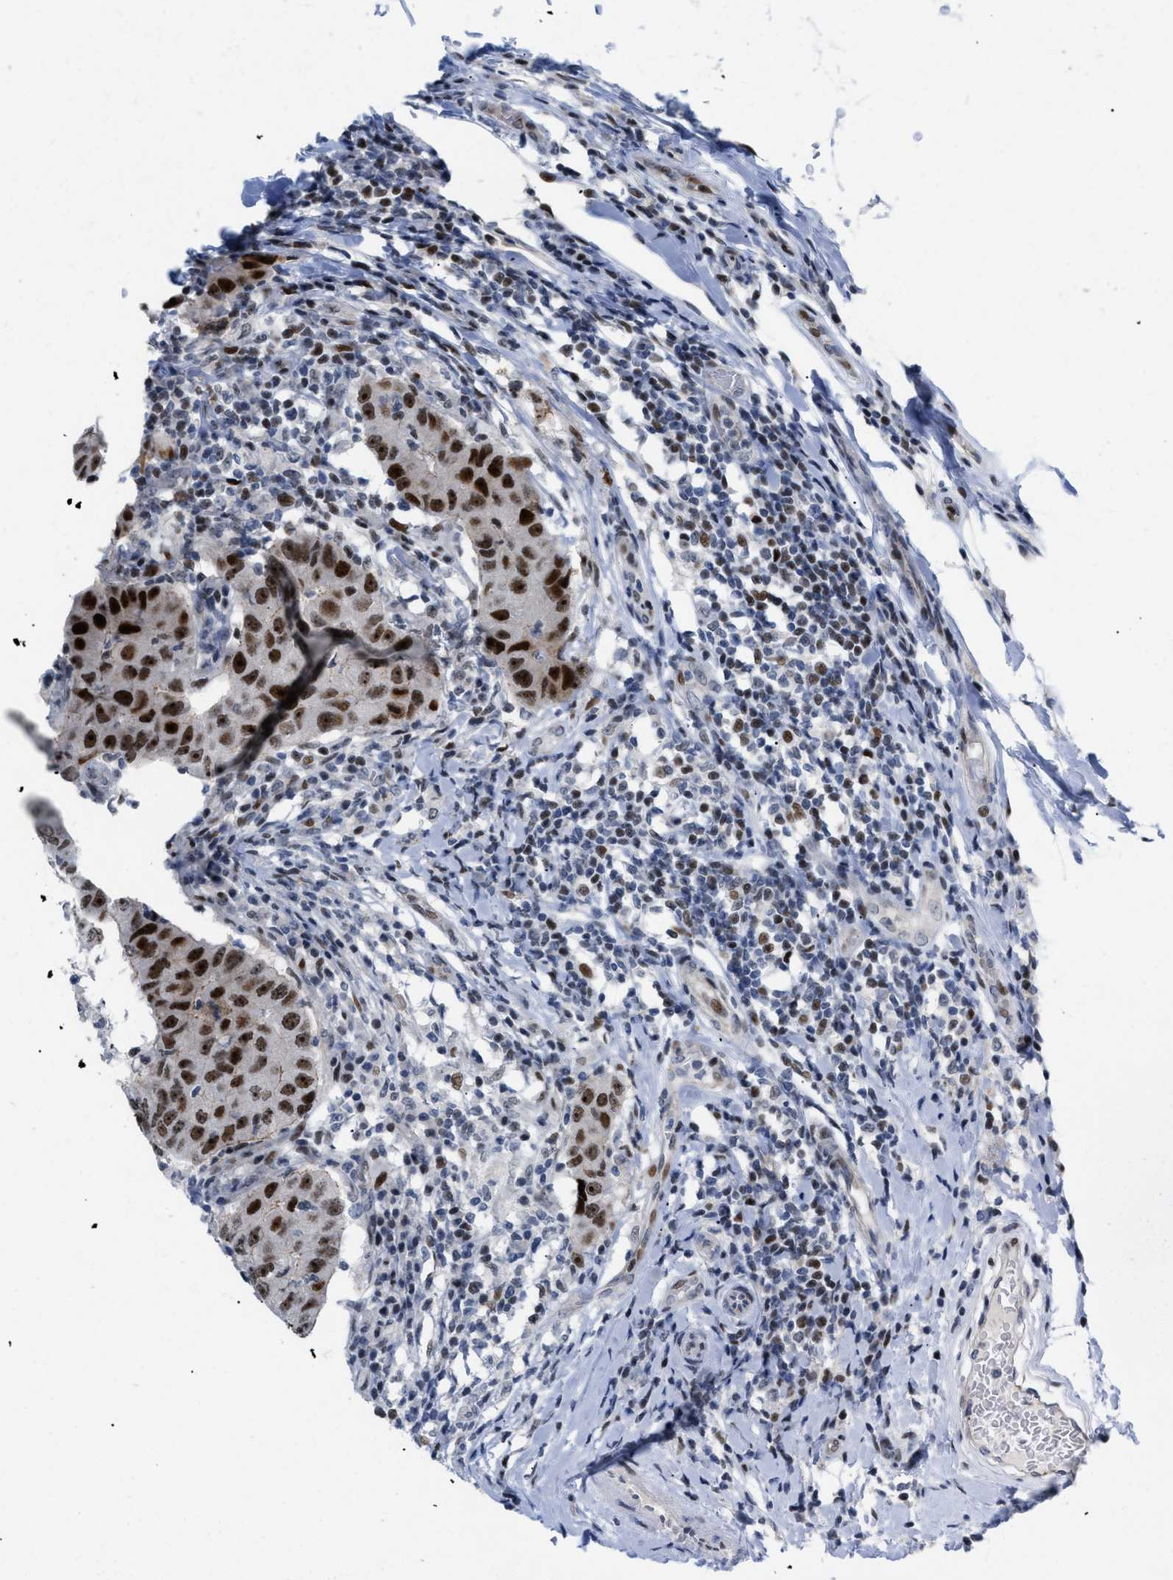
{"staining": {"intensity": "strong", "quantity": ">75%", "location": "nuclear"}, "tissue": "breast cancer", "cell_type": "Tumor cells", "image_type": "cancer", "snomed": [{"axis": "morphology", "description": "Duct carcinoma"}, {"axis": "topography", "description": "Breast"}], "caption": "Human breast intraductal carcinoma stained for a protein (brown) exhibits strong nuclear positive expression in about >75% of tumor cells.", "gene": "MED1", "patient": {"sex": "female", "age": 27}}